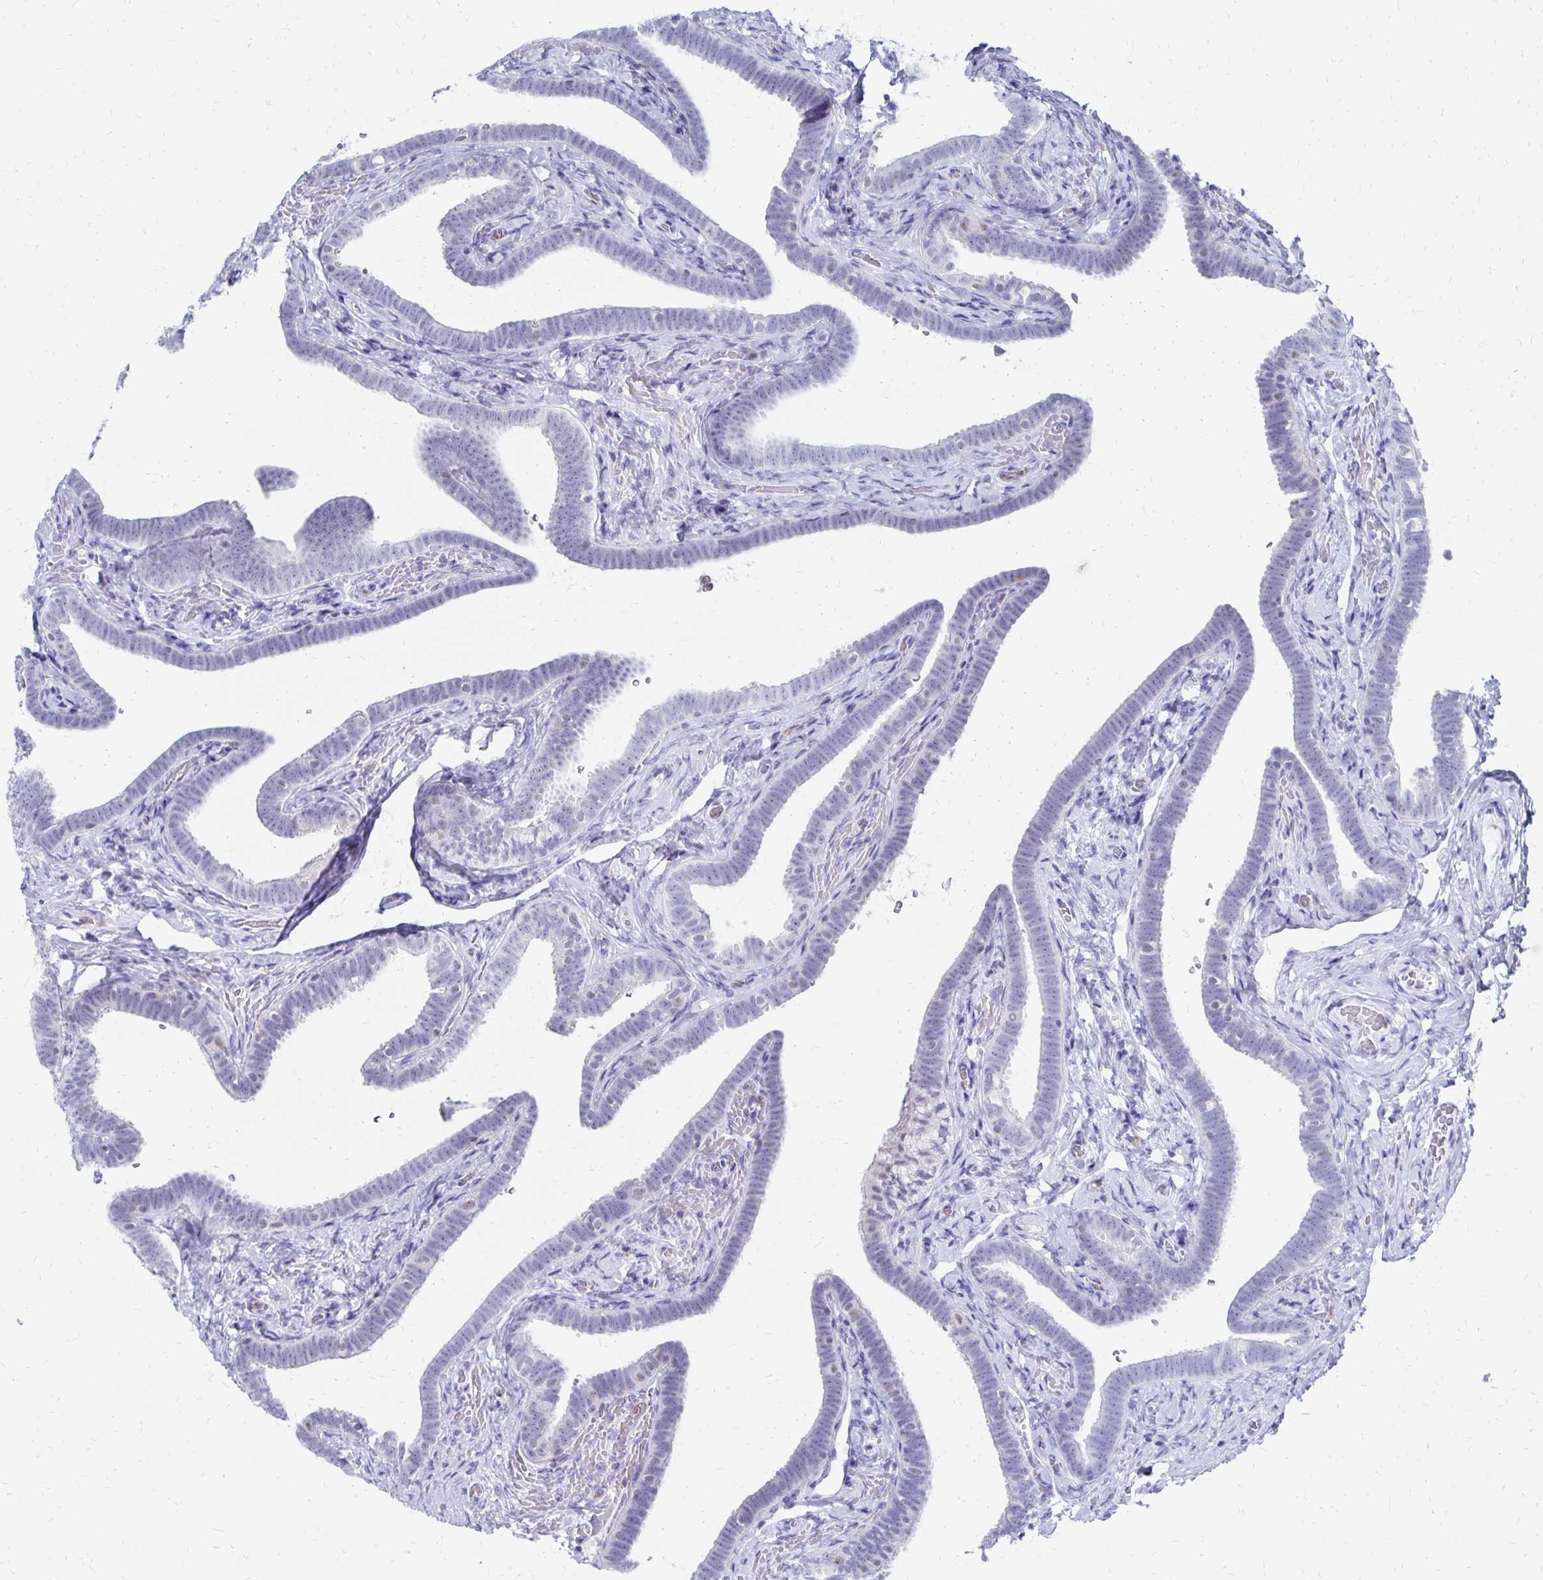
{"staining": {"intensity": "weak", "quantity": "<25%", "location": "nuclear"}, "tissue": "fallopian tube", "cell_type": "Glandular cells", "image_type": "normal", "snomed": [{"axis": "morphology", "description": "Normal tissue, NOS"}, {"axis": "topography", "description": "Fallopian tube"}], "caption": "This is a image of immunohistochemistry (IHC) staining of benign fallopian tube, which shows no staining in glandular cells.", "gene": "SYT2", "patient": {"sex": "female", "age": 69}}